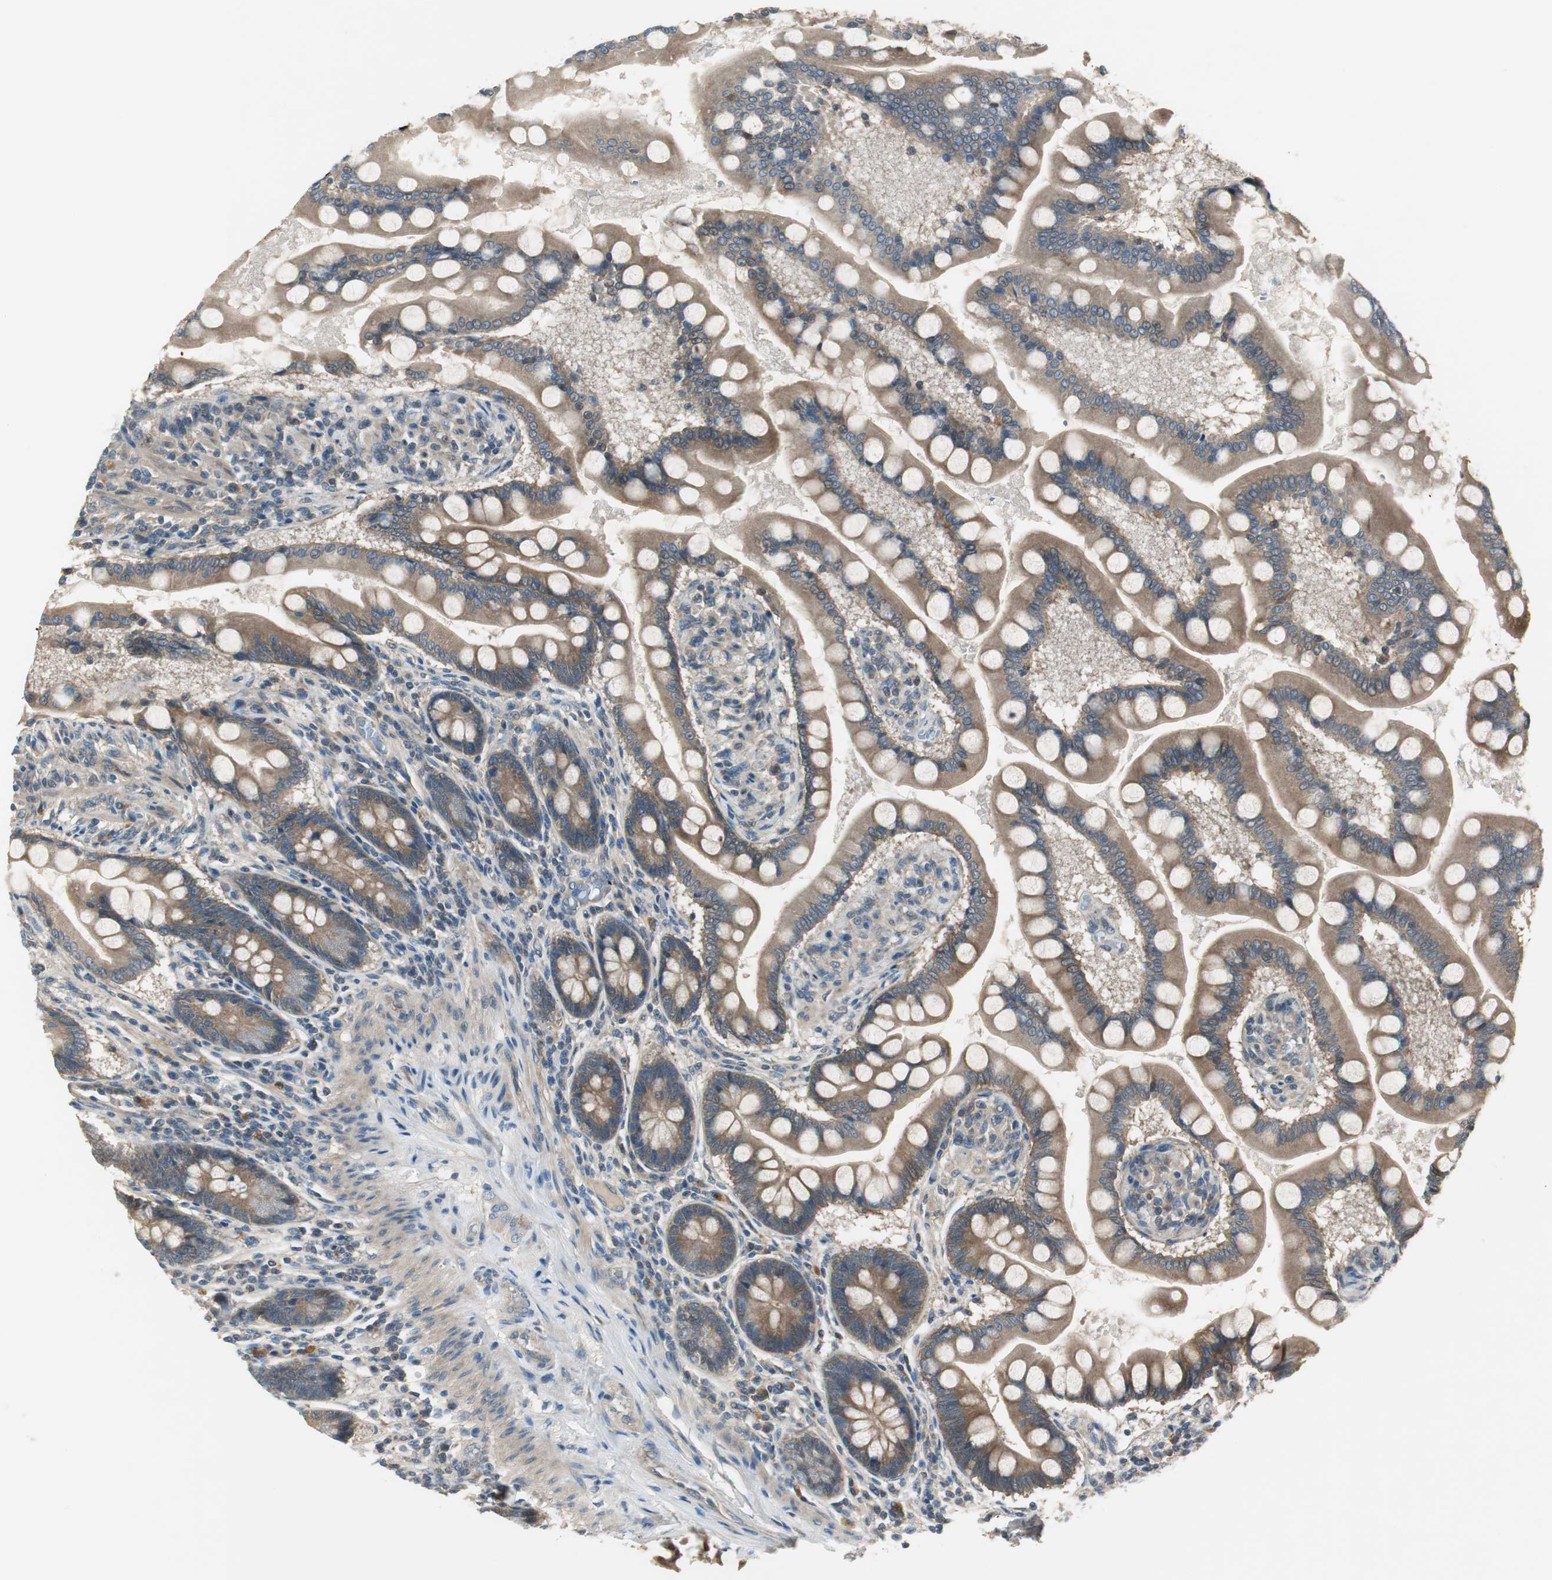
{"staining": {"intensity": "strong", "quantity": ">75%", "location": "cytoplasmic/membranous"}, "tissue": "small intestine", "cell_type": "Glandular cells", "image_type": "normal", "snomed": [{"axis": "morphology", "description": "Normal tissue, NOS"}, {"axis": "topography", "description": "Small intestine"}], "caption": "The immunohistochemical stain shows strong cytoplasmic/membranous staining in glandular cells of normal small intestine.", "gene": "PRKAA1", "patient": {"sex": "male", "age": 41}}